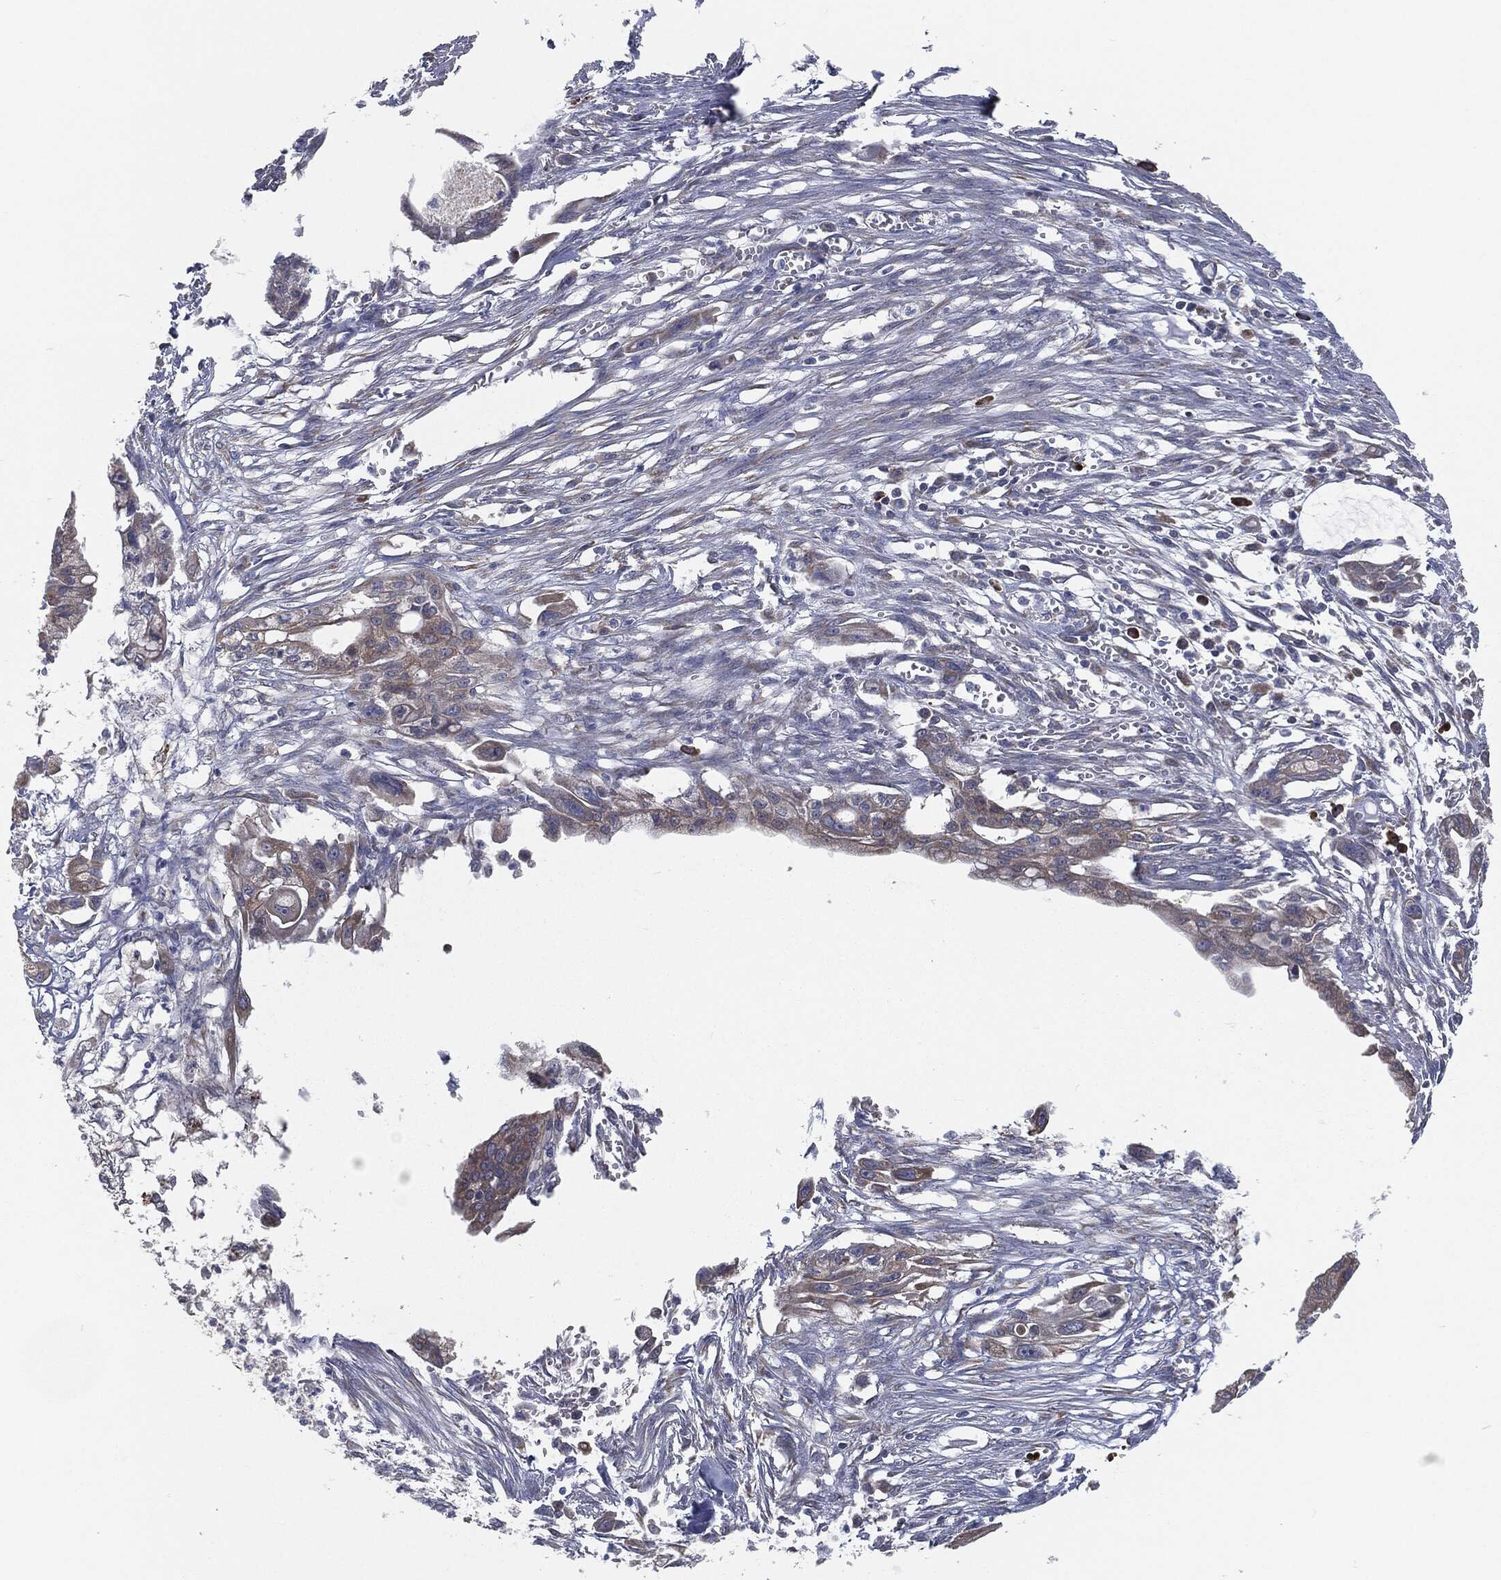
{"staining": {"intensity": "moderate", "quantity": ">75%", "location": "cytoplasmic/membranous"}, "tissue": "pancreatic cancer", "cell_type": "Tumor cells", "image_type": "cancer", "snomed": [{"axis": "morphology", "description": "Normal tissue, NOS"}, {"axis": "morphology", "description": "Adenocarcinoma, NOS"}, {"axis": "topography", "description": "Pancreas"}], "caption": "Immunohistochemistry (IHC) of human pancreatic adenocarcinoma demonstrates medium levels of moderate cytoplasmic/membranous expression in approximately >75% of tumor cells.", "gene": "PRDX4", "patient": {"sex": "female", "age": 58}}